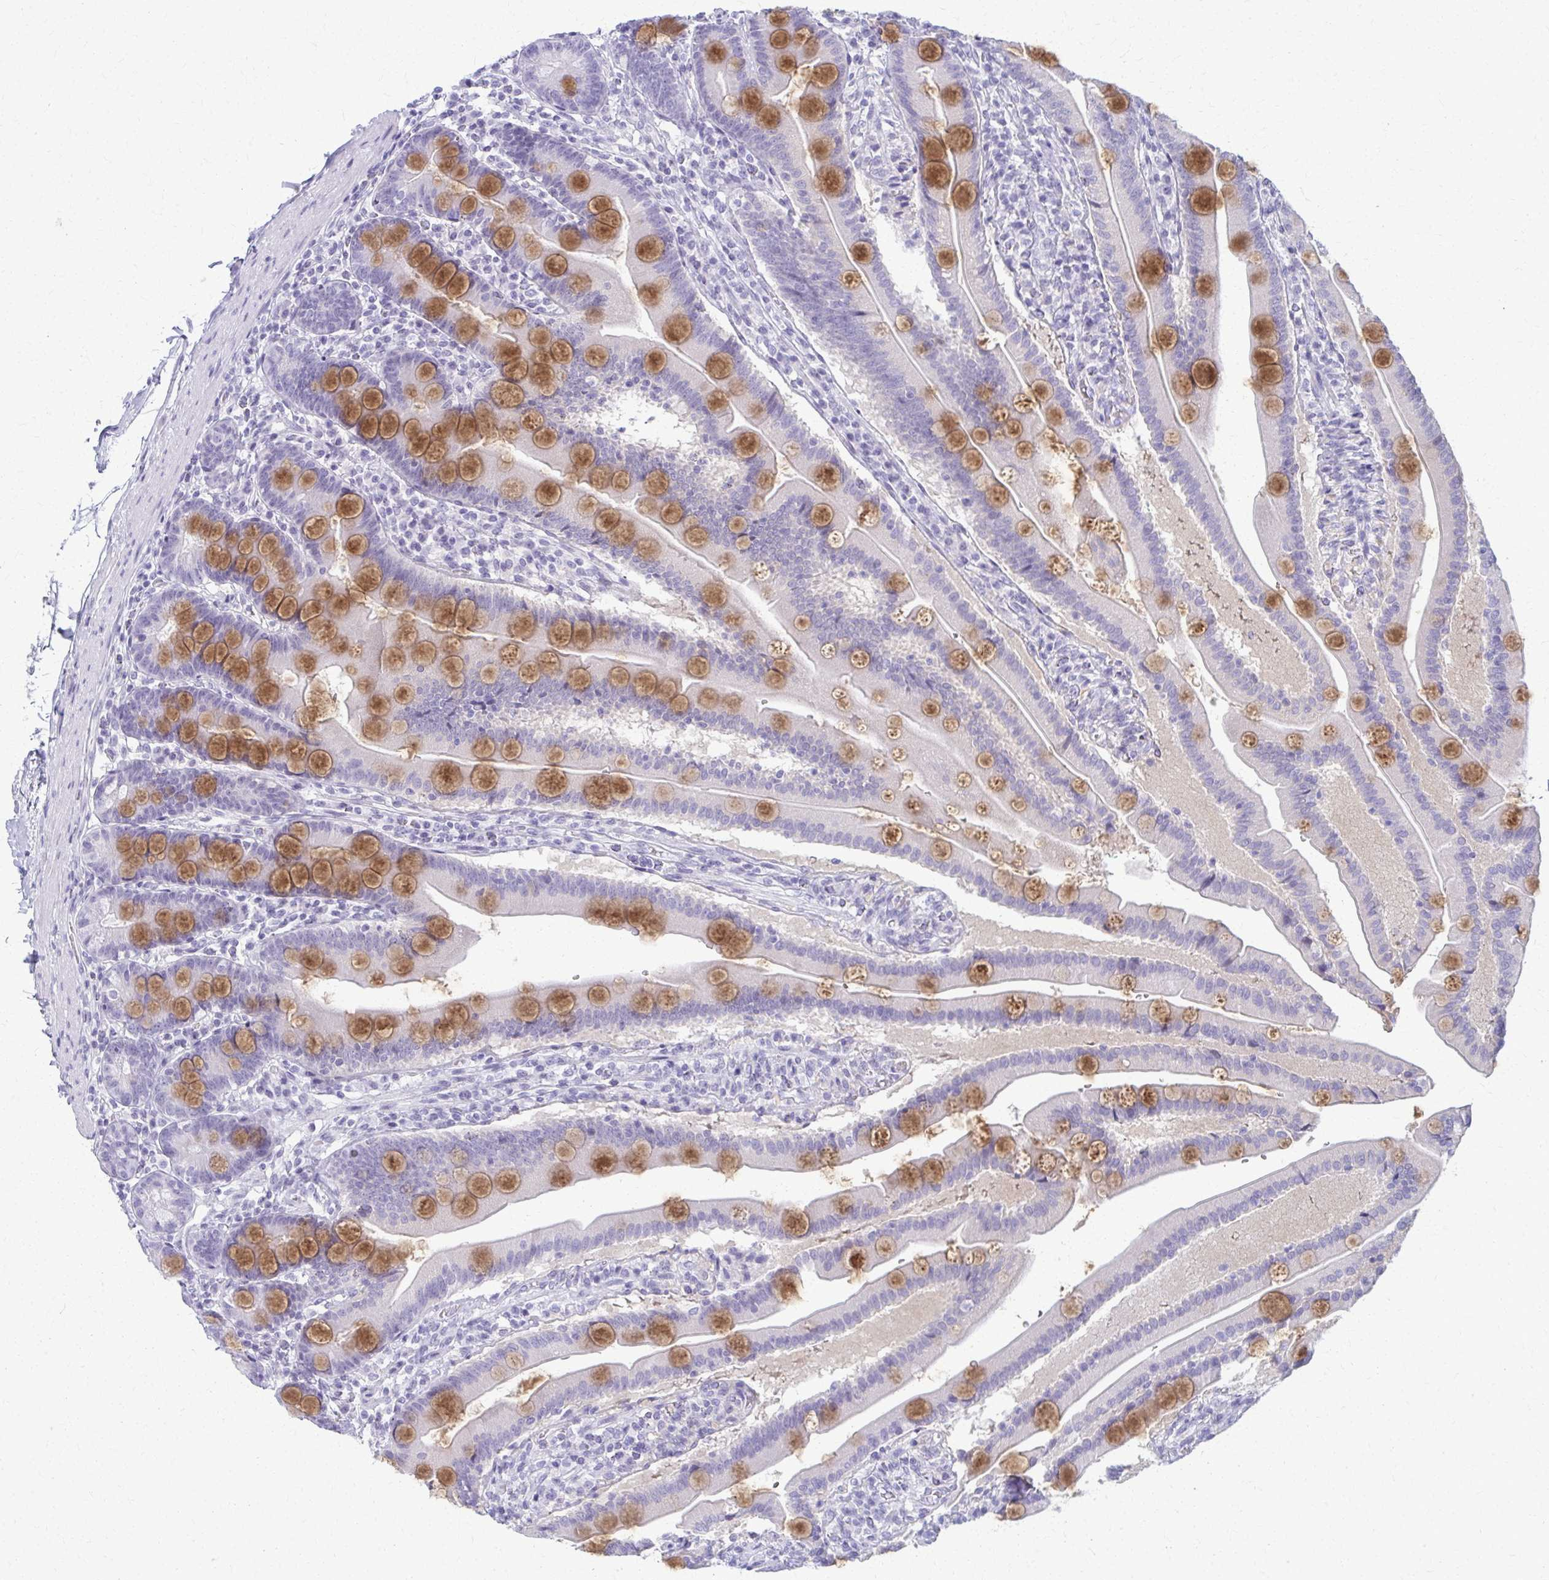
{"staining": {"intensity": "strong", "quantity": "<25%", "location": "cytoplasmic/membranous"}, "tissue": "duodenum", "cell_type": "Glandular cells", "image_type": "normal", "snomed": [{"axis": "morphology", "description": "Normal tissue, NOS"}, {"axis": "topography", "description": "Duodenum"}], "caption": "Immunohistochemistry (IHC) (DAB (3,3'-diaminobenzidine)) staining of unremarkable human duodenum displays strong cytoplasmic/membranous protein staining in approximately <25% of glandular cells. The staining was performed using DAB (3,3'-diaminobenzidine), with brown indicating positive protein expression. Nuclei are stained blue with hematoxylin.", "gene": "ACSM2A", "patient": {"sex": "female", "age": 67}}